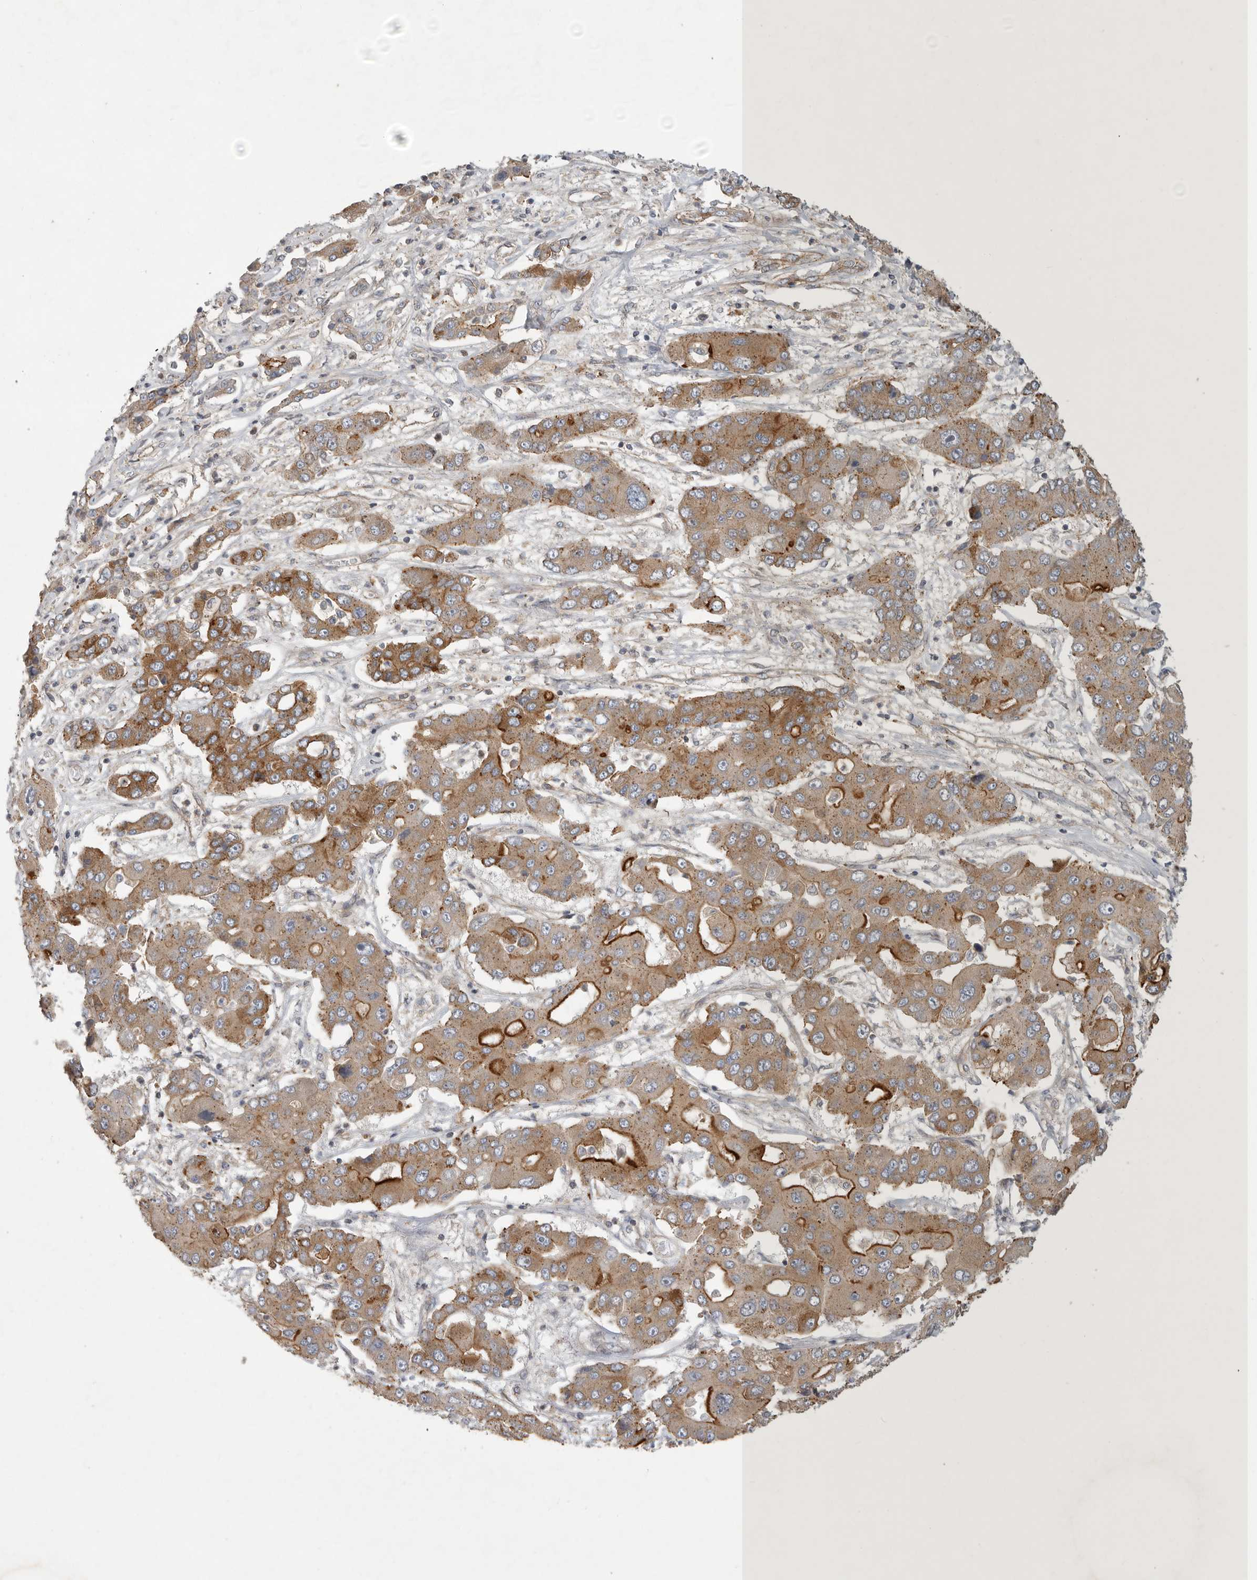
{"staining": {"intensity": "moderate", "quantity": ">75%", "location": "cytoplasmic/membranous"}, "tissue": "liver cancer", "cell_type": "Tumor cells", "image_type": "cancer", "snomed": [{"axis": "morphology", "description": "Cholangiocarcinoma"}, {"axis": "topography", "description": "Liver"}], "caption": "Moderate cytoplasmic/membranous staining is appreciated in about >75% of tumor cells in liver cancer.", "gene": "MLPH", "patient": {"sex": "male", "age": 67}}